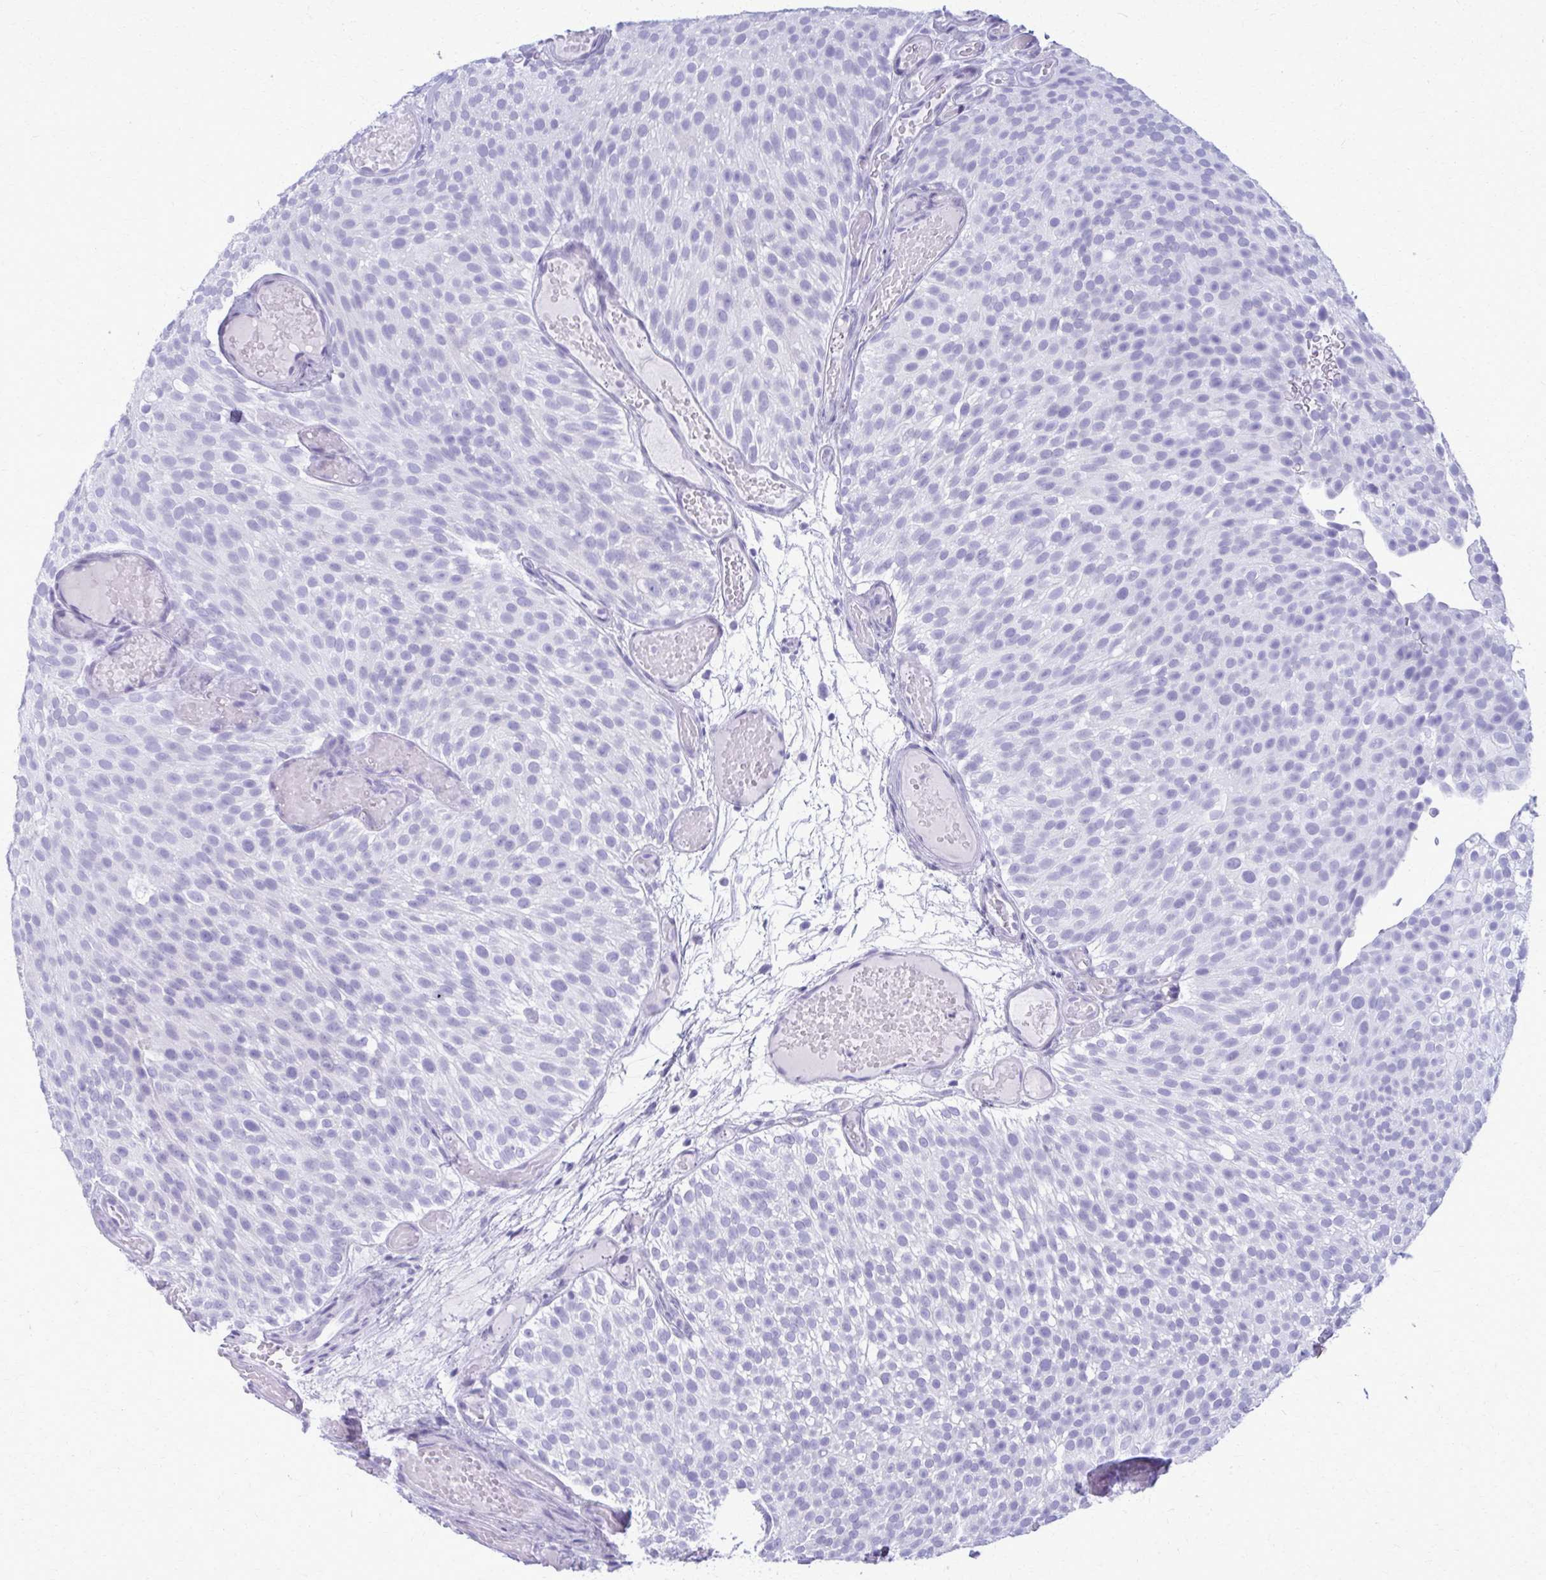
{"staining": {"intensity": "negative", "quantity": "none", "location": "none"}, "tissue": "urothelial cancer", "cell_type": "Tumor cells", "image_type": "cancer", "snomed": [{"axis": "morphology", "description": "Urothelial carcinoma, Low grade"}, {"axis": "topography", "description": "Urinary bladder"}], "caption": "A high-resolution micrograph shows immunohistochemistry (IHC) staining of low-grade urothelial carcinoma, which demonstrates no significant expression in tumor cells. The staining is performed using DAB brown chromogen with nuclei counter-stained in using hematoxylin.", "gene": "ACSM2B", "patient": {"sex": "male", "age": 78}}